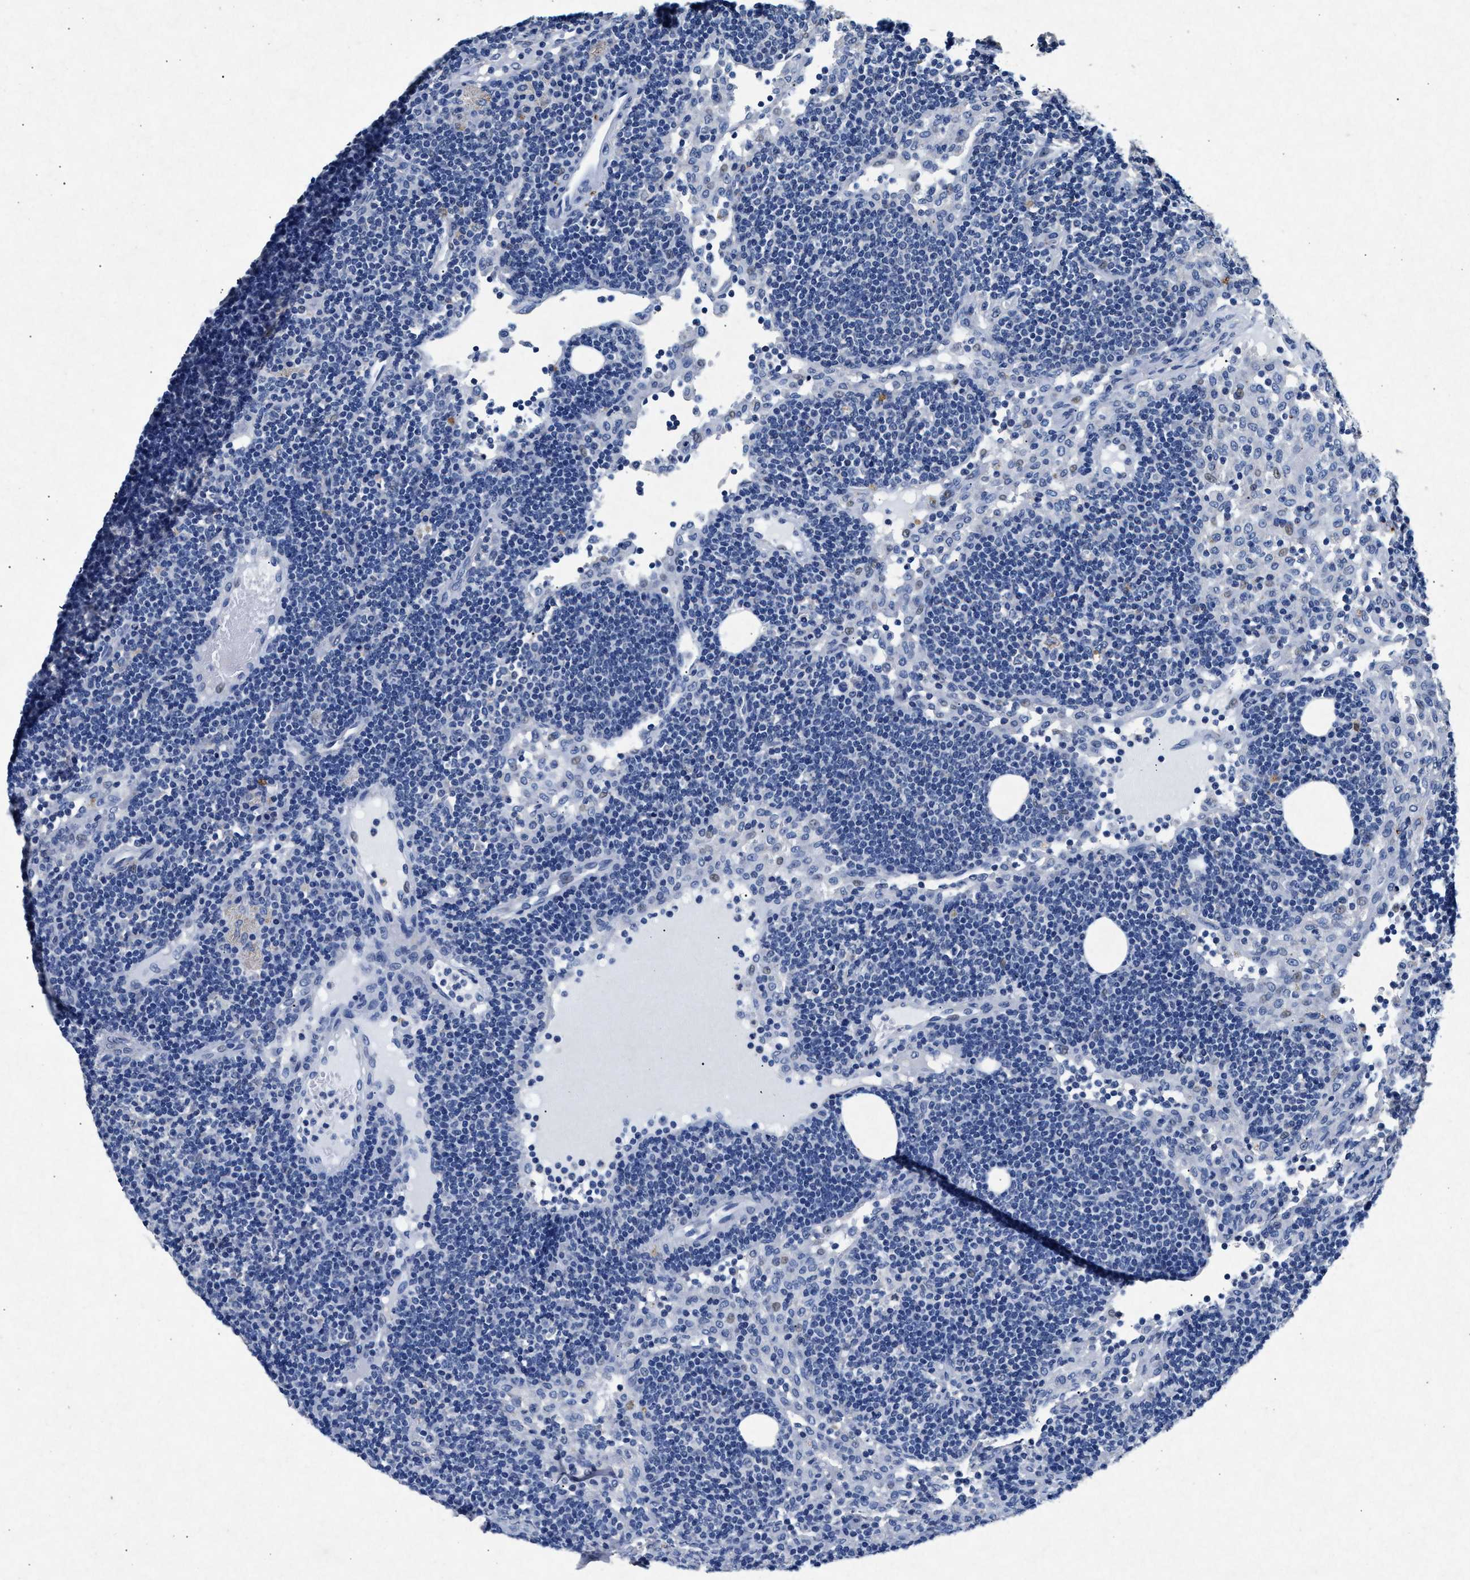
{"staining": {"intensity": "negative", "quantity": "none", "location": "none"}, "tissue": "lymph node", "cell_type": "Germinal center cells", "image_type": "normal", "snomed": [{"axis": "morphology", "description": "Normal tissue, NOS"}, {"axis": "morphology", "description": "Carcinoid, malignant, NOS"}, {"axis": "topography", "description": "Lymph node"}], "caption": "The photomicrograph displays no staining of germinal center cells in benign lymph node. (DAB (3,3'-diaminobenzidine) IHC, high magnification).", "gene": "MAP6", "patient": {"sex": "male", "age": 47}}